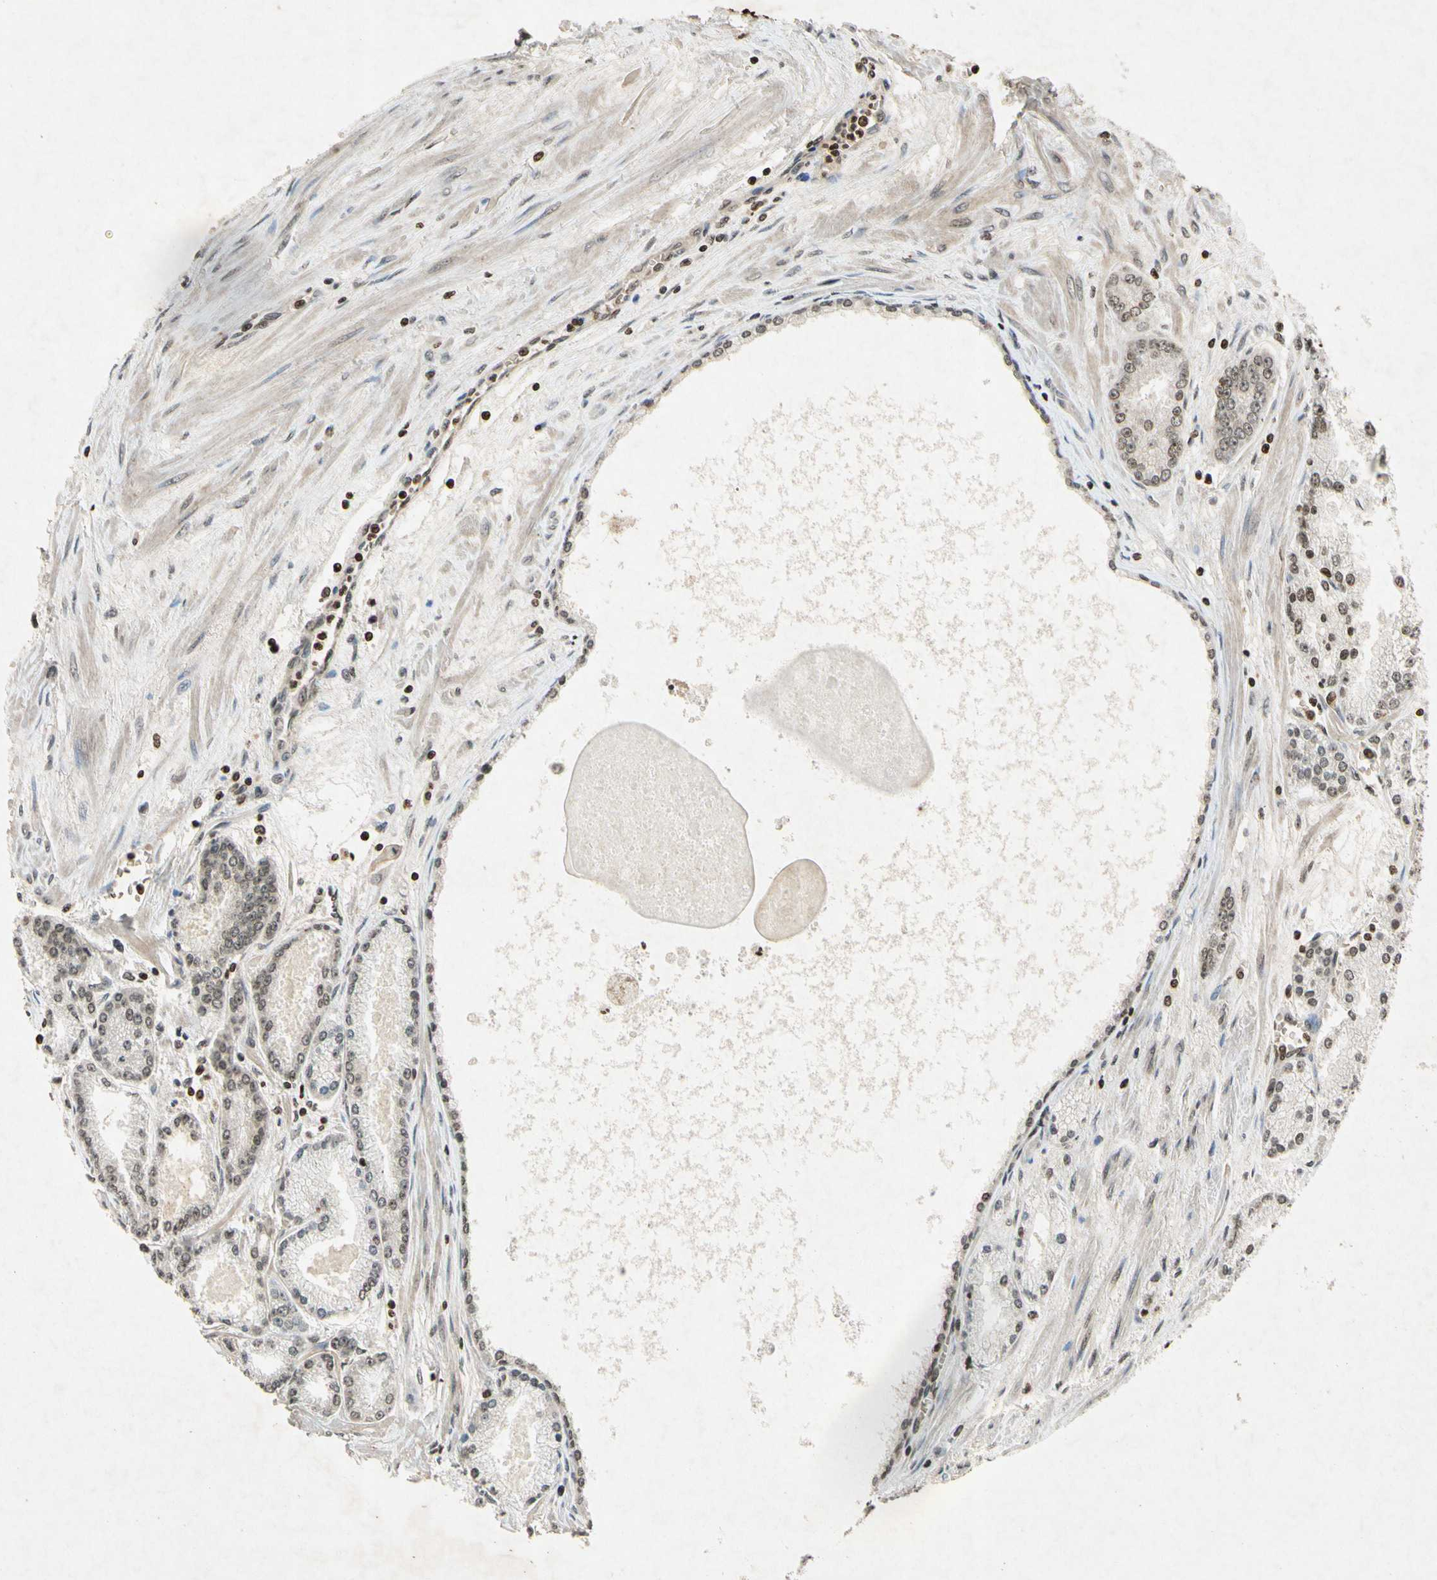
{"staining": {"intensity": "moderate", "quantity": "<25%", "location": "nuclear"}, "tissue": "prostate cancer", "cell_type": "Tumor cells", "image_type": "cancer", "snomed": [{"axis": "morphology", "description": "Adenocarcinoma, High grade"}, {"axis": "topography", "description": "Prostate"}], "caption": "Immunohistochemical staining of prostate high-grade adenocarcinoma exhibits low levels of moderate nuclear expression in about <25% of tumor cells. Immunohistochemistry stains the protein in brown and the nuclei are stained blue.", "gene": "HOXB3", "patient": {"sex": "male", "age": 61}}